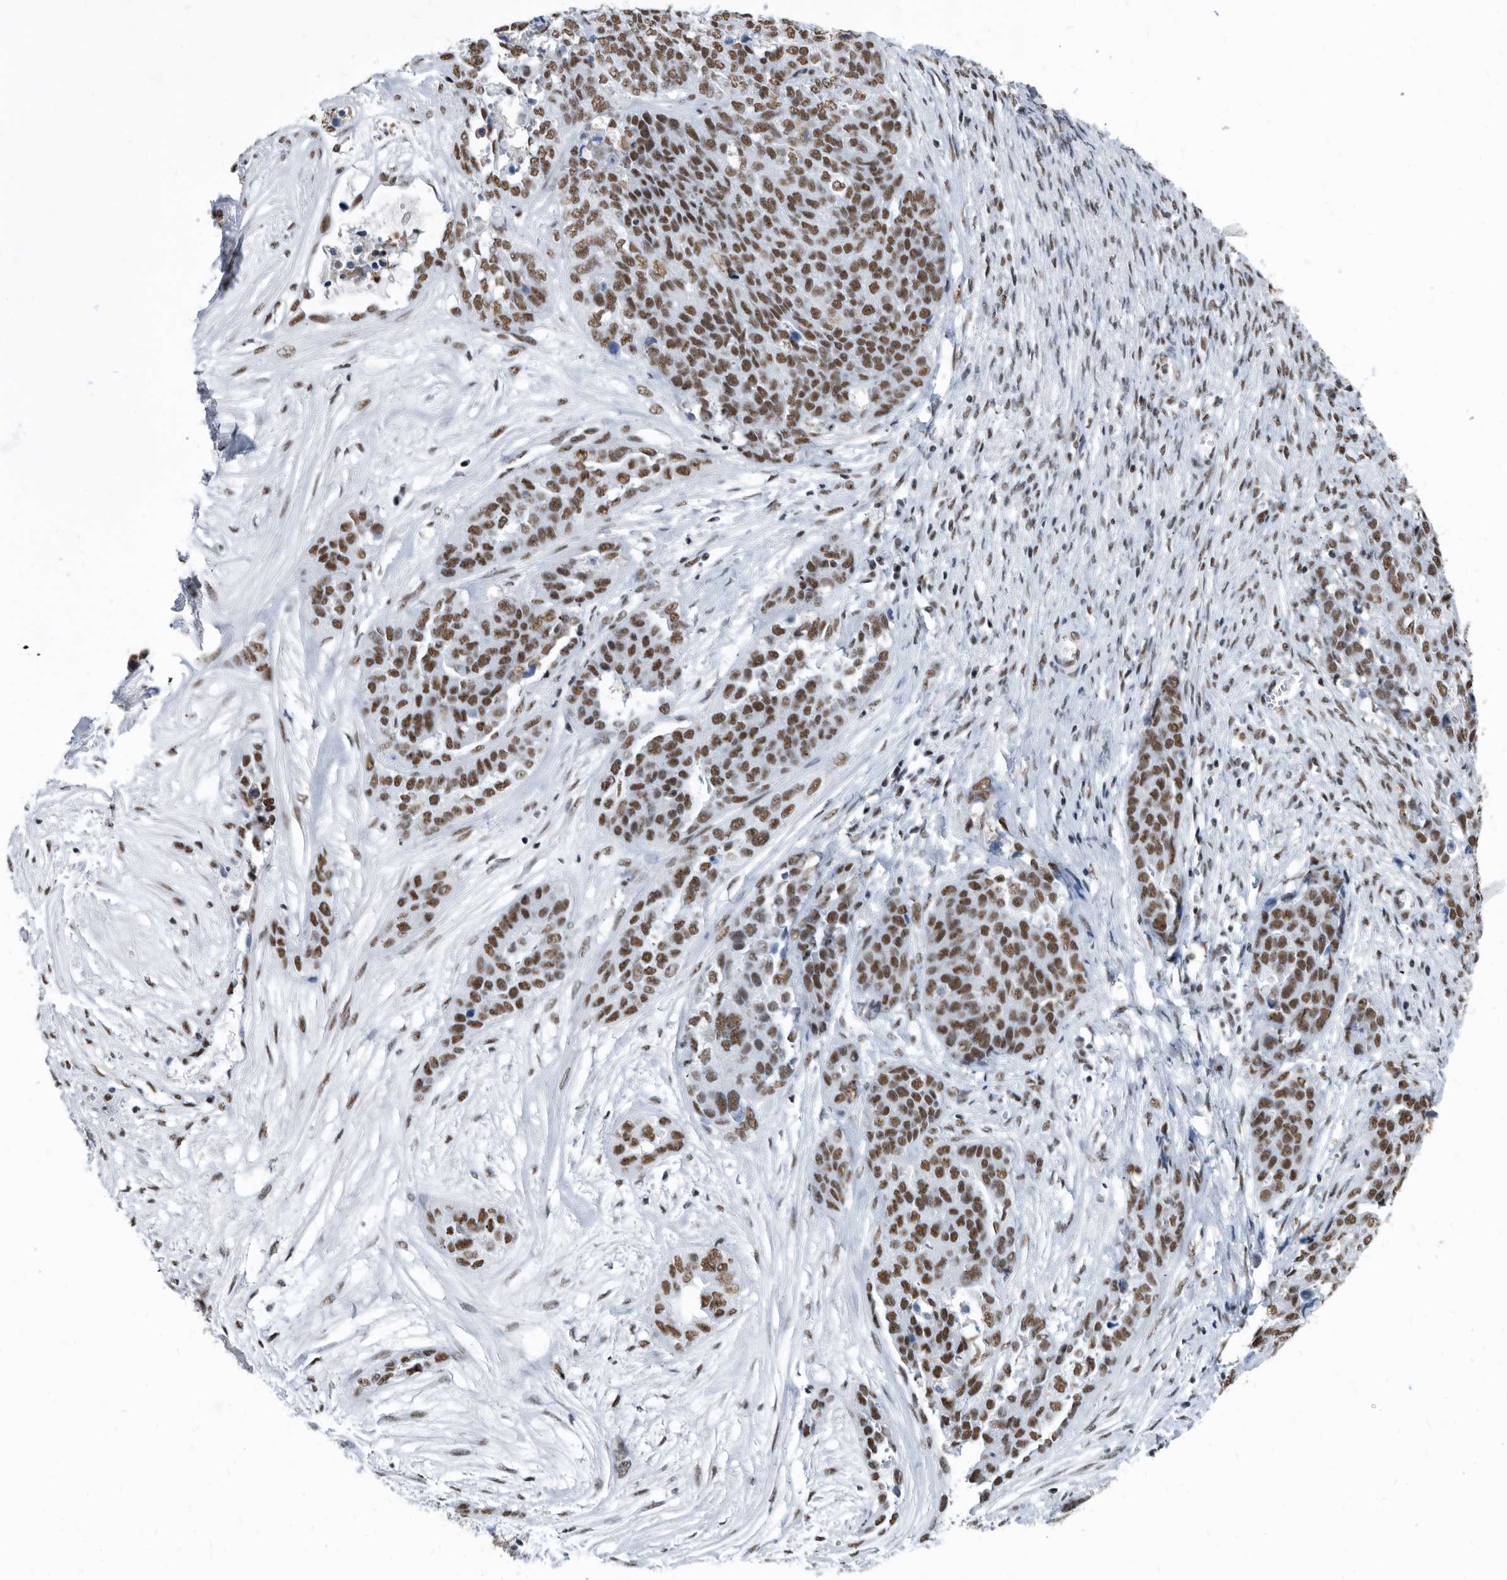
{"staining": {"intensity": "strong", "quantity": ">75%", "location": "nuclear"}, "tissue": "ovarian cancer", "cell_type": "Tumor cells", "image_type": "cancer", "snomed": [{"axis": "morphology", "description": "Cystadenocarcinoma, serous, NOS"}, {"axis": "topography", "description": "Ovary"}], "caption": "Brown immunohistochemical staining in human ovarian cancer reveals strong nuclear staining in about >75% of tumor cells.", "gene": "SF3A1", "patient": {"sex": "female", "age": 44}}